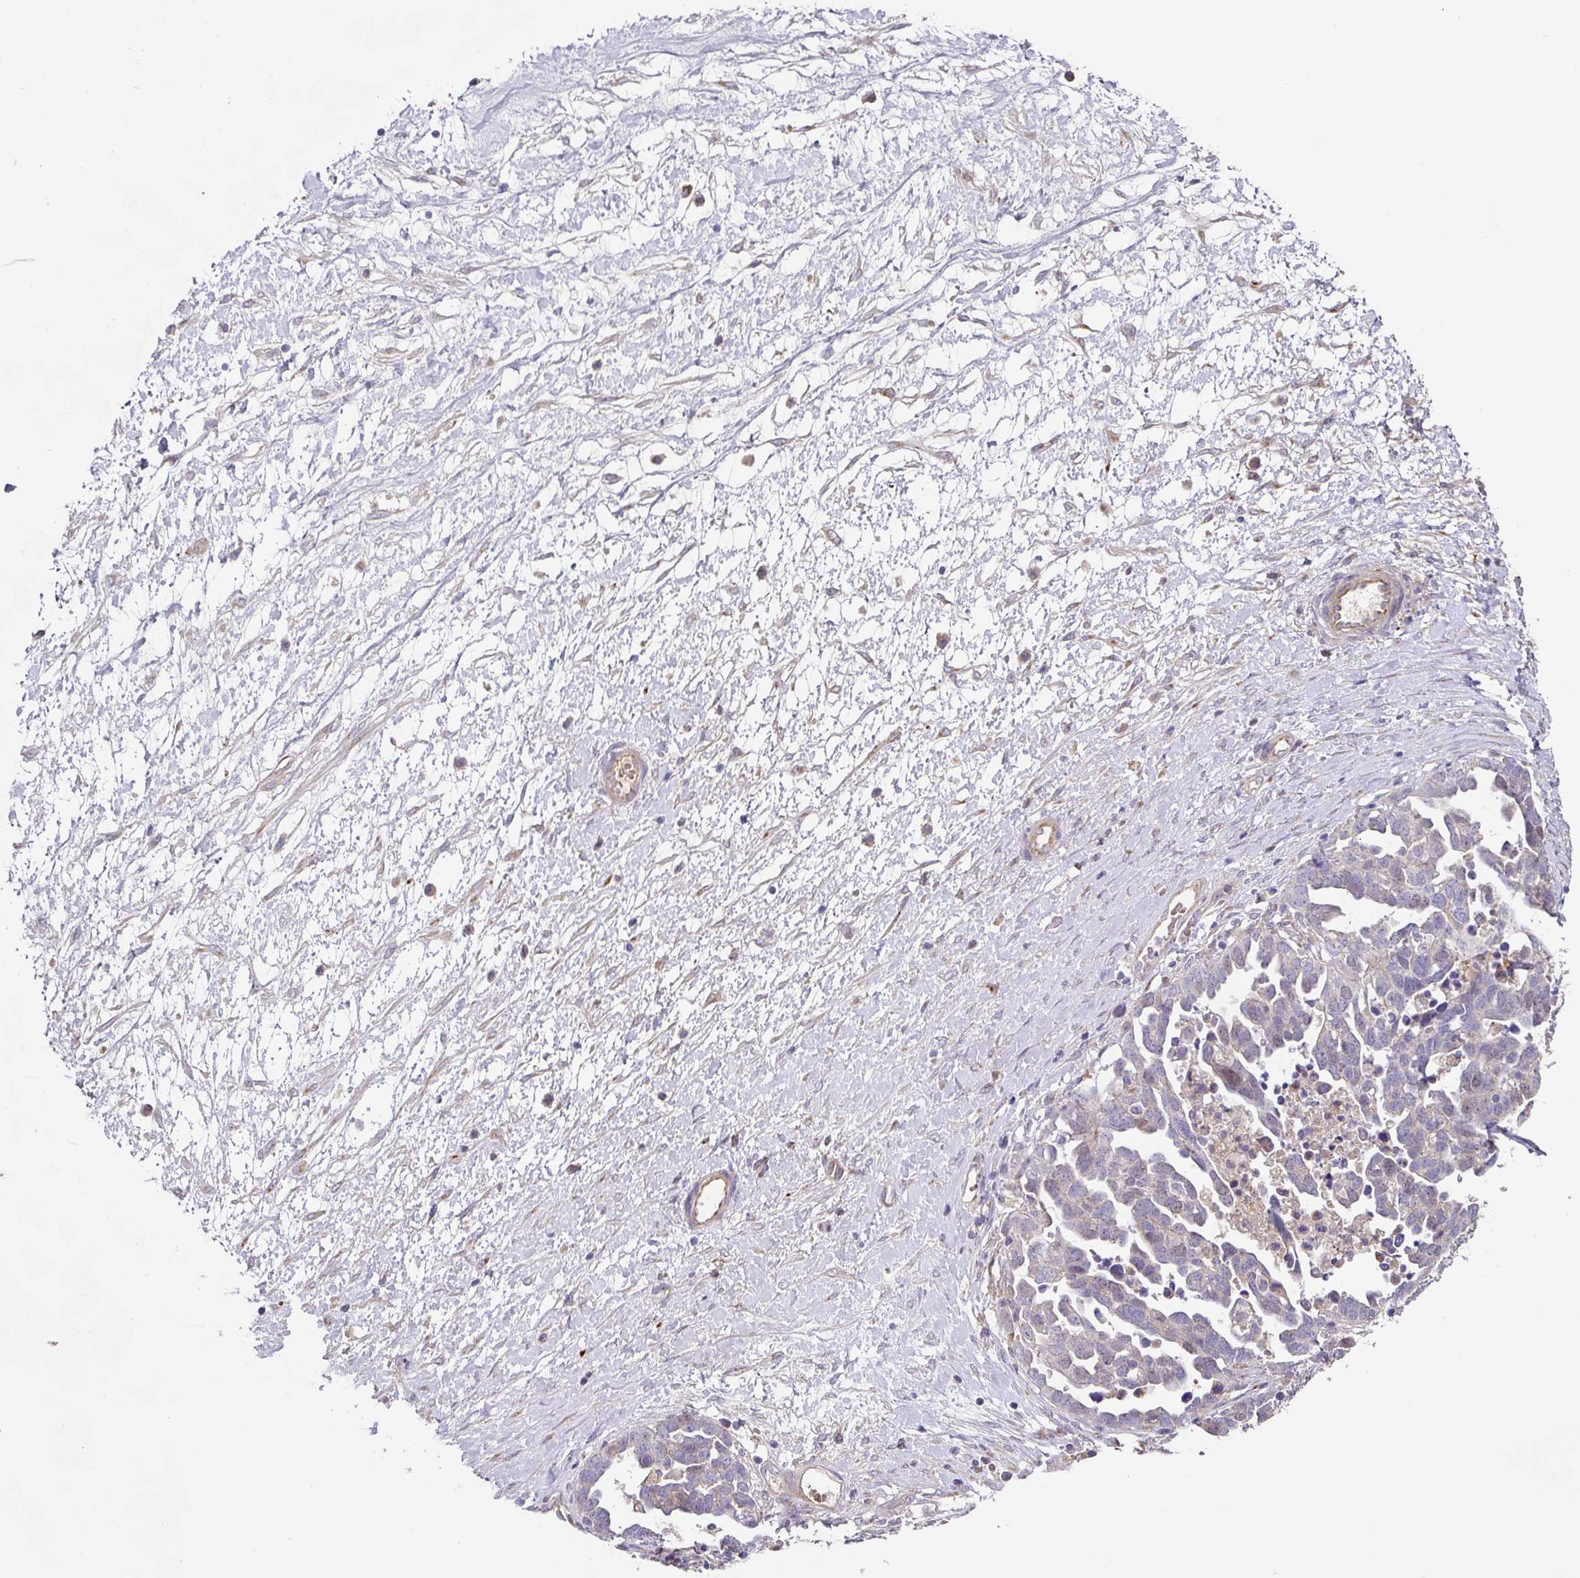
{"staining": {"intensity": "negative", "quantity": "none", "location": "none"}, "tissue": "ovarian cancer", "cell_type": "Tumor cells", "image_type": "cancer", "snomed": [{"axis": "morphology", "description": "Cystadenocarcinoma, serous, NOS"}, {"axis": "topography", "description": "Ovary"}], "caption": "This is an immunohistochemistry (IHC) micrograph of serous cystadenocarcinoma (ovarian). There is no staining in tumor cells.", "gene": "TARM1", "patient": {"sex": "female", "age": 54}}